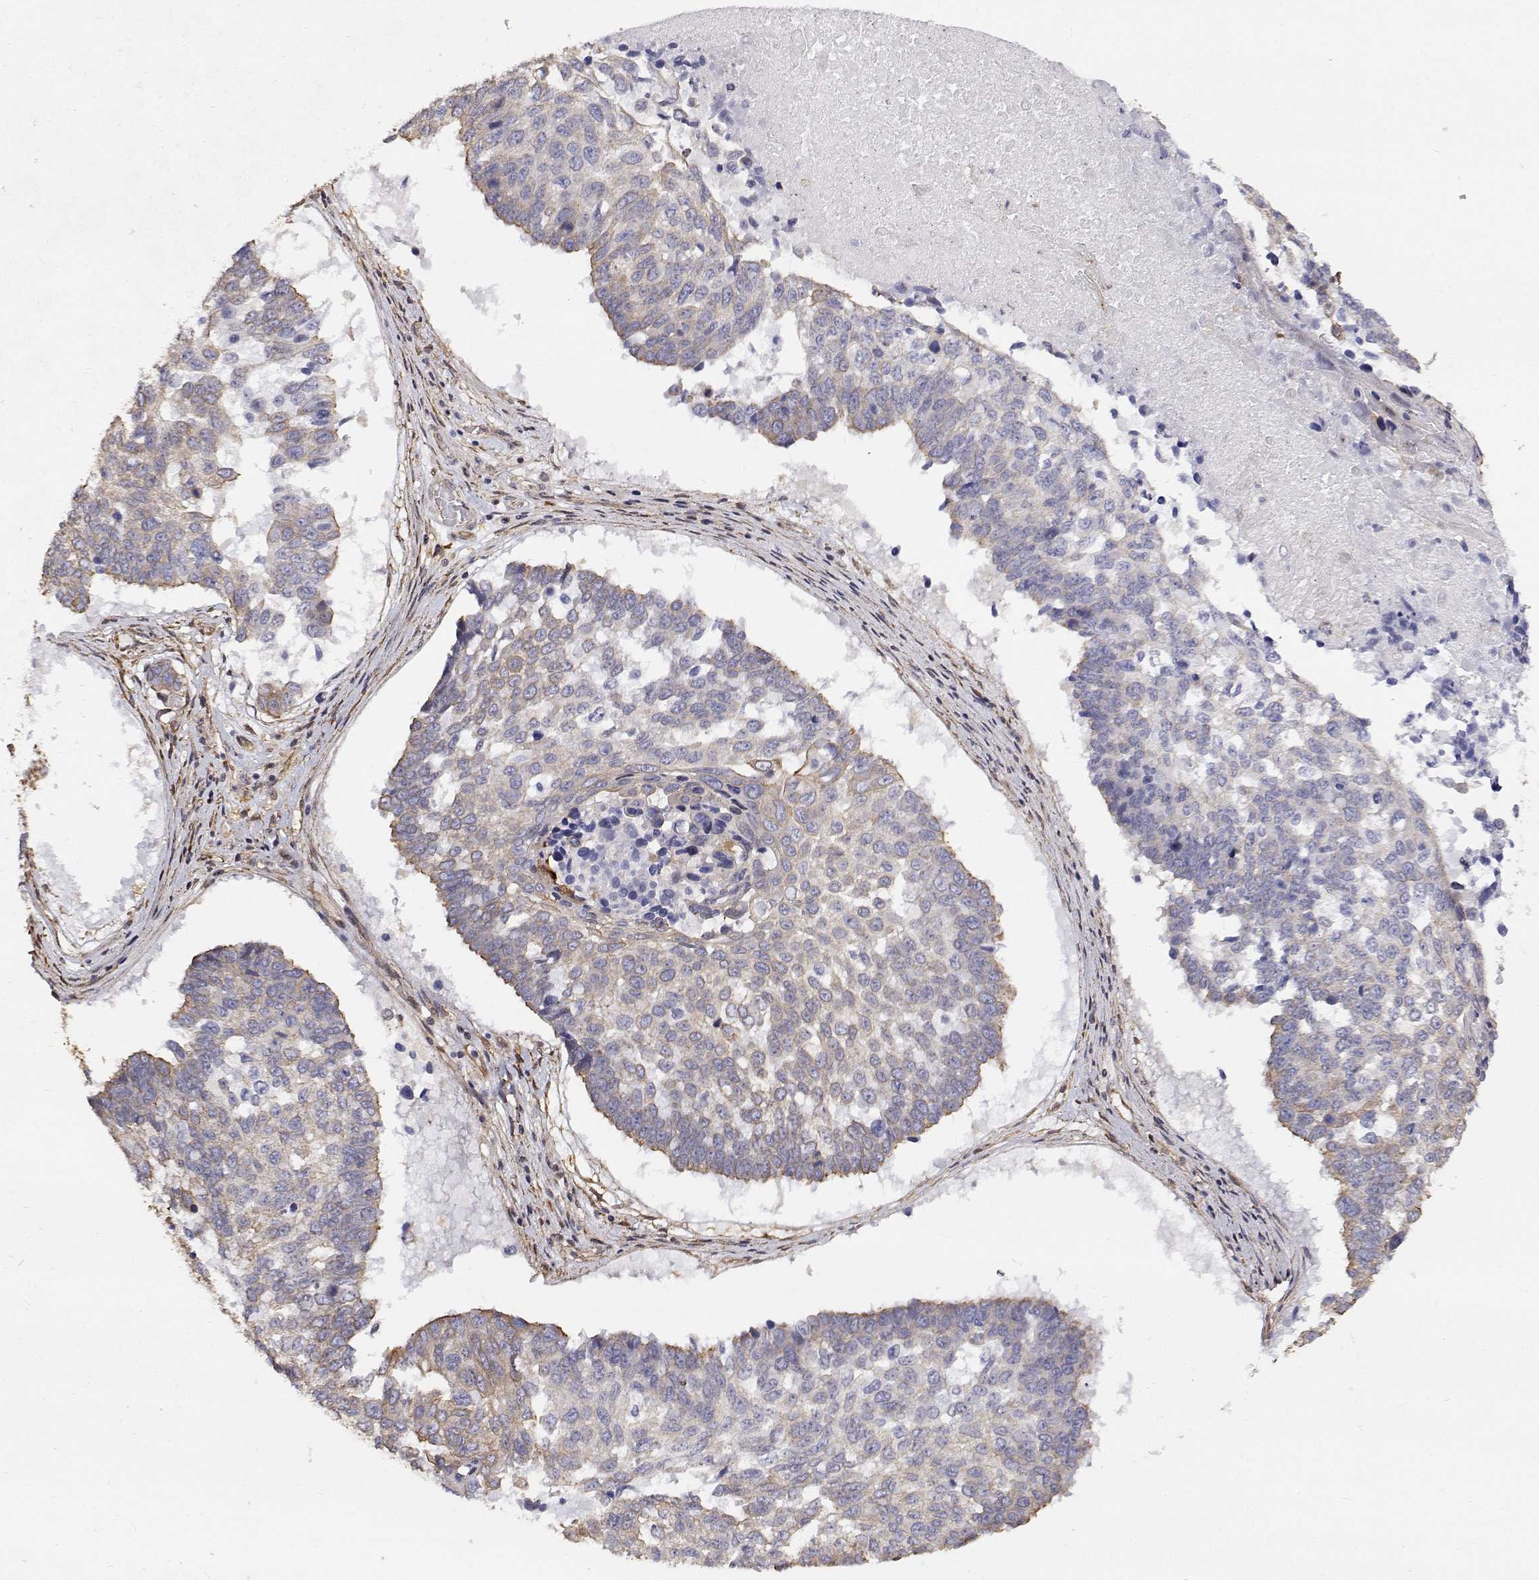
{"staining": {"intensity": "negative", "quantity": "none", "location": "none"}, "tissue": "lung cancer", "cell_type": "Tumor cells", "image_type": "cancer", "snomed": [{"axis": "morphology", "description": "Squamous cell carcinoma, NOS"}, {"axis": "topography", "description": "Lung"}], "caption": "An image of lung cancer stained for a protein exhibits no brown staining in tumor cells.", "gene": "GSDMA", "patient": {"sex": "male", "age": 73}}